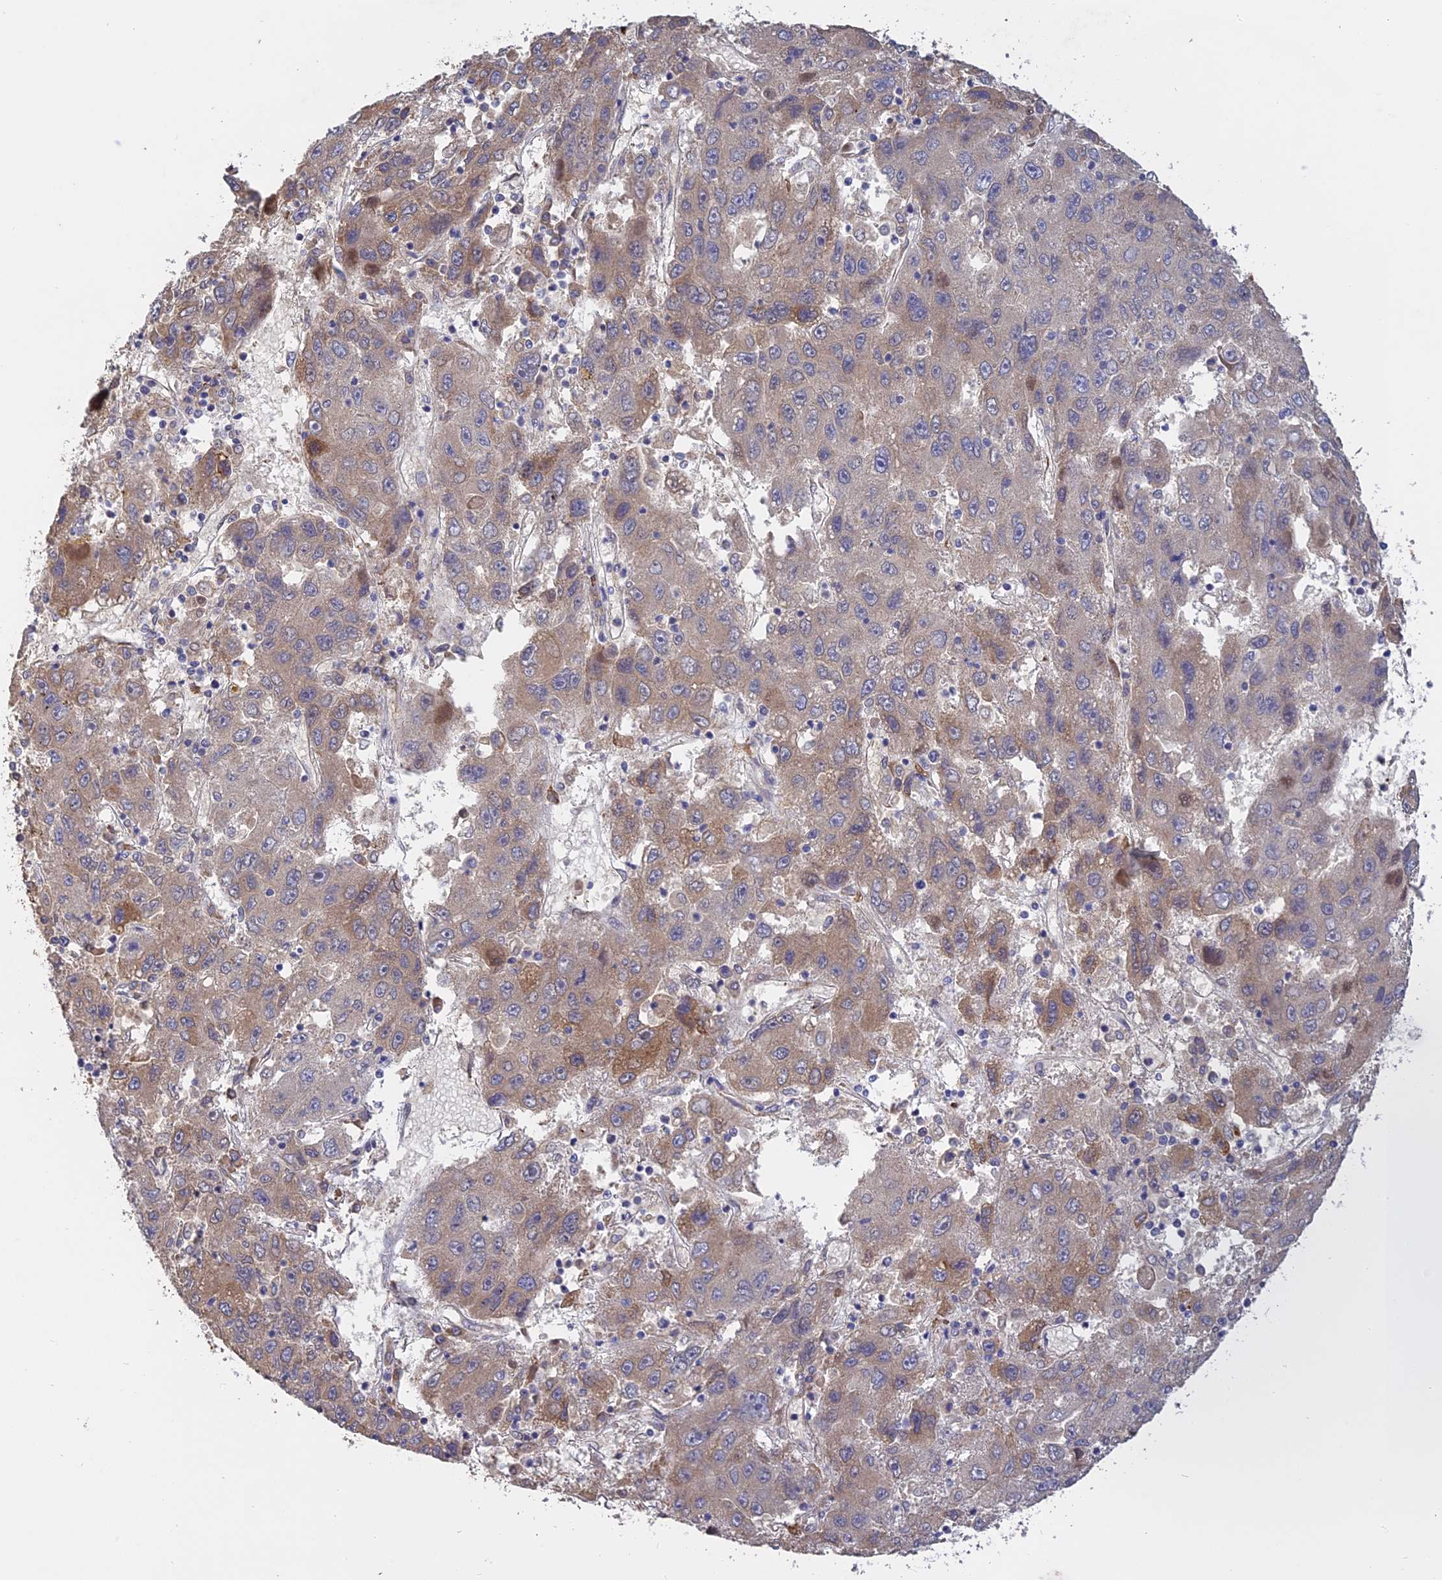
{"staining": {"intensity": "moderate", "quantity": "<25%", "location": "cytoplasmic/membranous"}, "tissue": "liver cancer", "cell_type": "Tumor cells", "image_type": "cancer", "snomed": [{"axis": "morphology", "description": "Carcinoma, Hepatocellular, NOS"}, {"axis": "topography", "description": "Liver"}], "caption": "About <25% of tumor cells in hepatocellular carcinoma (liver) reveal moderate cytoplasmic/membranous protein expression as visualized by brown immunohistochemical staining.", "gene": "PPIC", "patient": {"sex": "male", "age": 49}}